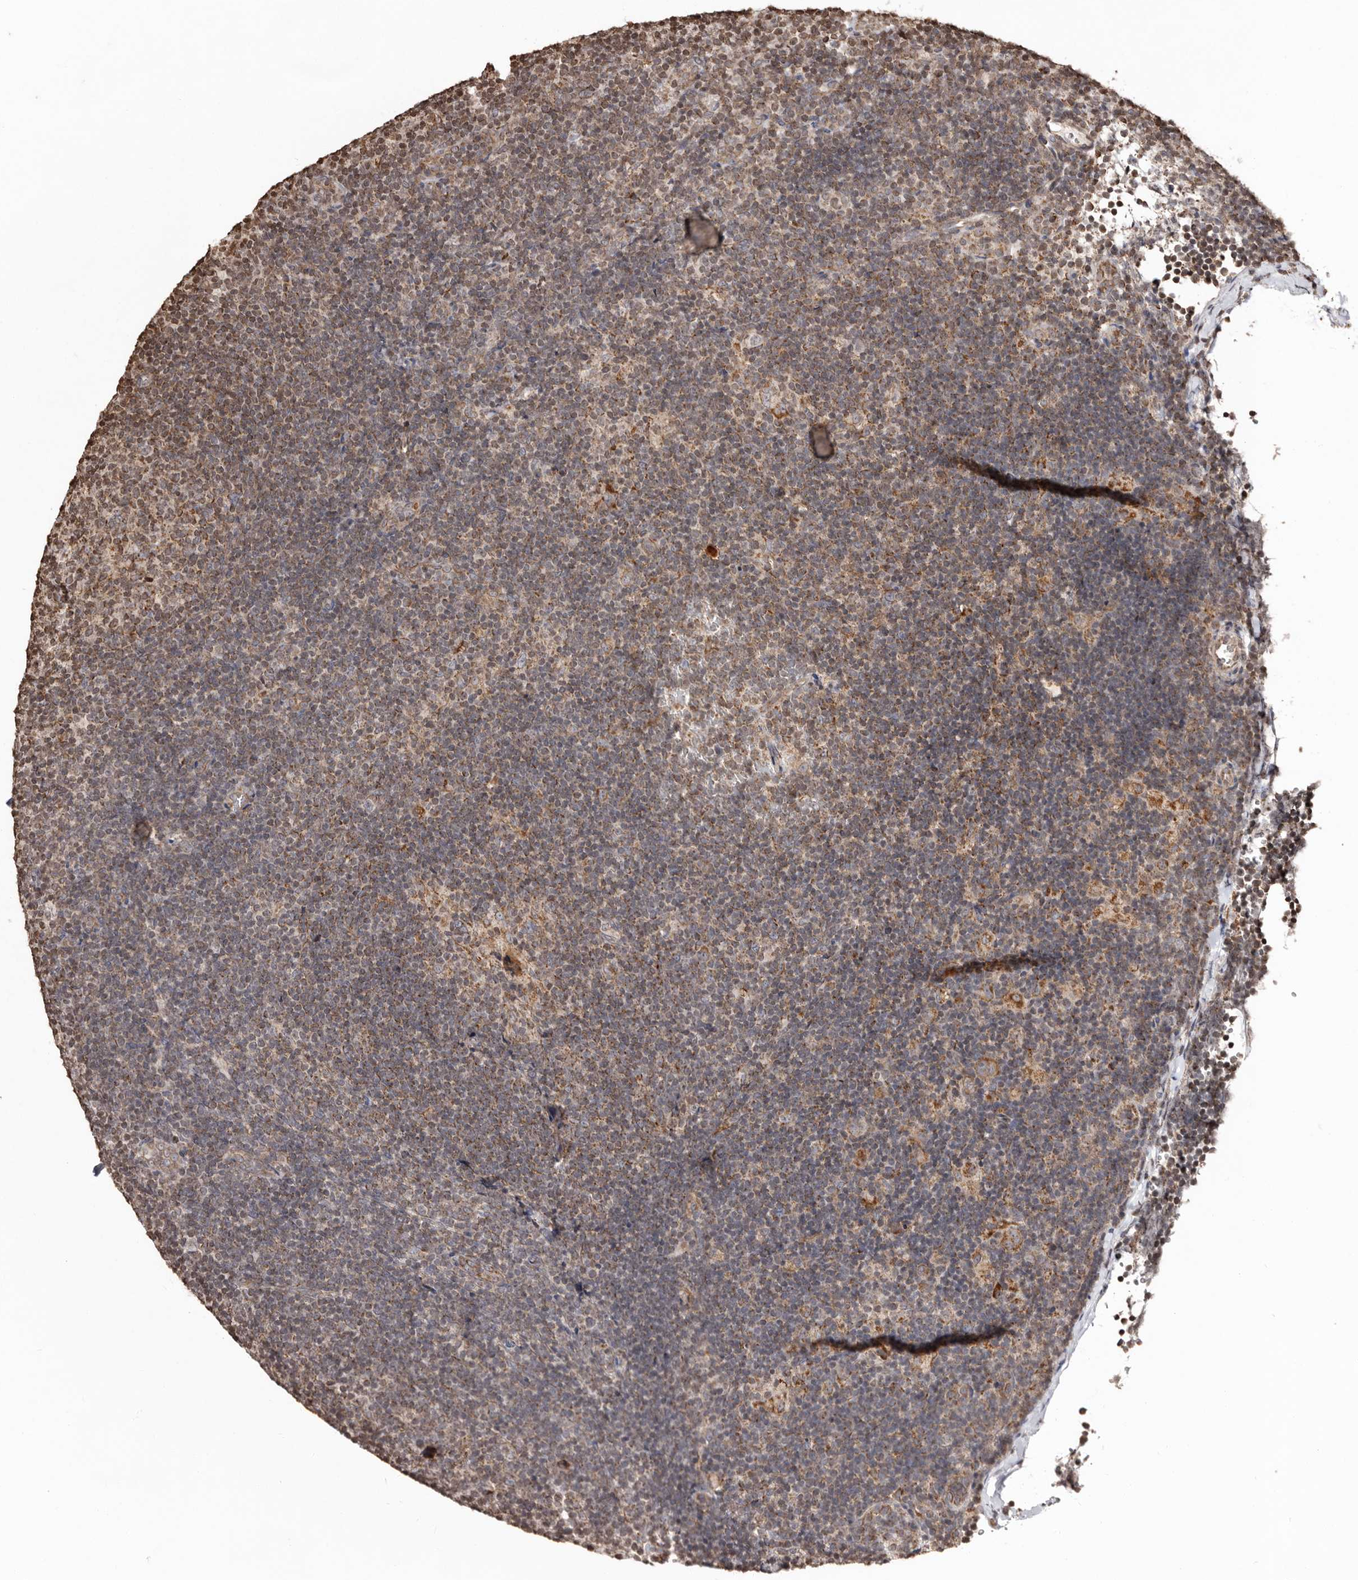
{"staining": {"intensity": "weak", "quantity": "<25%", "location": "cytoplasmic/membranous"}, "tissue": "lymphoma", "cell_type": "Tumor cells", "image_type": "cancer", "snomed": [{"axis": "morphology", "description": "Hodgkin's disease, NOS"}, {"axis": "topography", "description": "Lymph node"}], "caption": "The image displays no staining of tumor cells in Hodgkin's disease.", "gene": "CCDC190", "patient": {"sex": "female", "age": 57}}